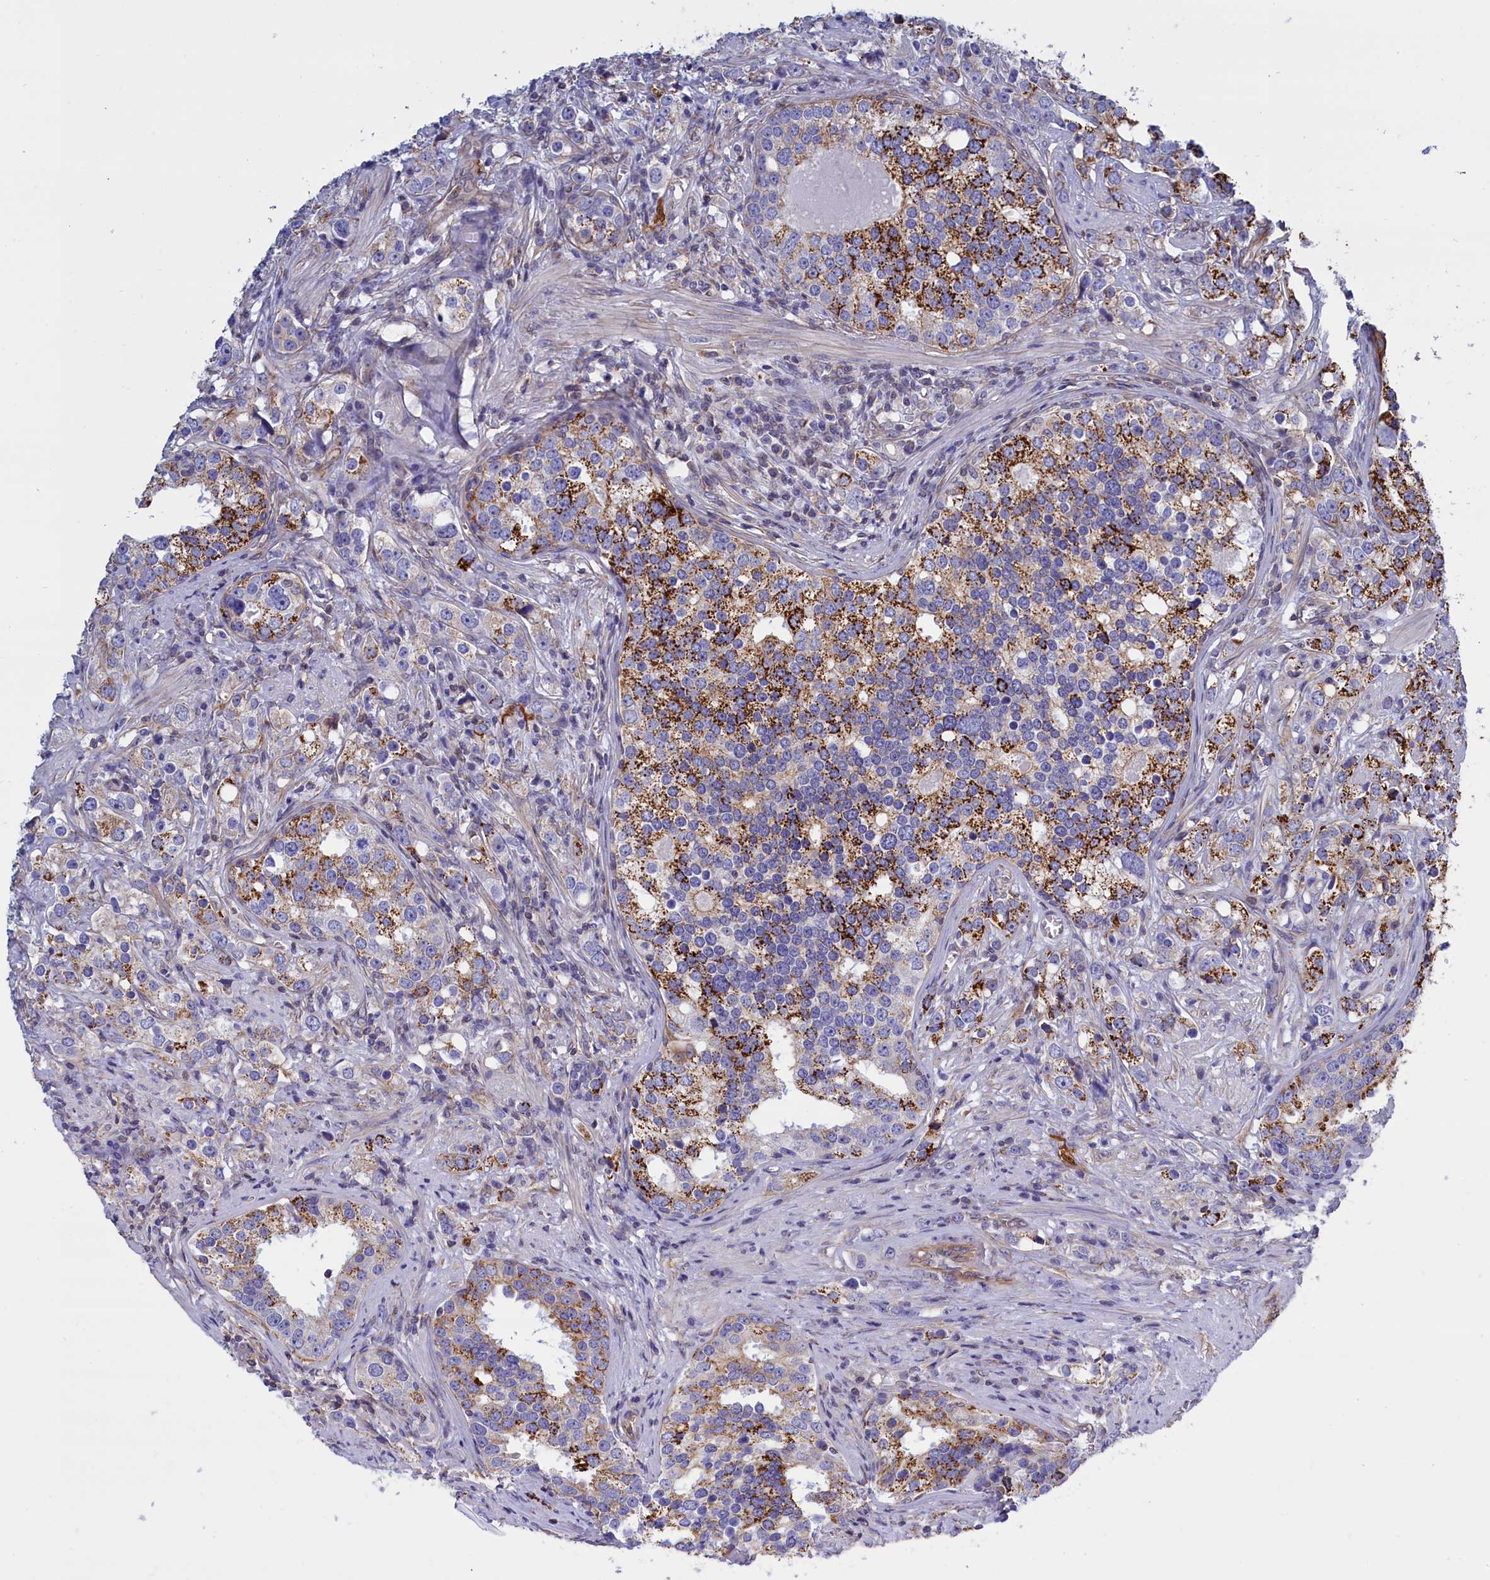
{"staining": {"intensity": "strong", "quantity": "<25%", "location": "cytoplasmic/membranous"}, "tissue": "prostate cancer", "cell_type": "Tumor cells", "image_type": "cancer", "snomed": [{"axis": "morphology", "description": "Adenocarcinoma, High grade"}, {"axis": "topography", "description": "Prostate"}], "caption": "High-magnification brightfield microscopy of prostate cancer (adenocarcinoma (high-grade)) stained with DAB (3,3'-diaminobenzidine) (brown) and counterstained with hematoxylin (blue). tumor cells exhibit strong cytoplasmic/membranous staining is appreciated in about<25% of cells.", "gene": "ABCC12", "patient": {"sex": "male", "age": 71}}